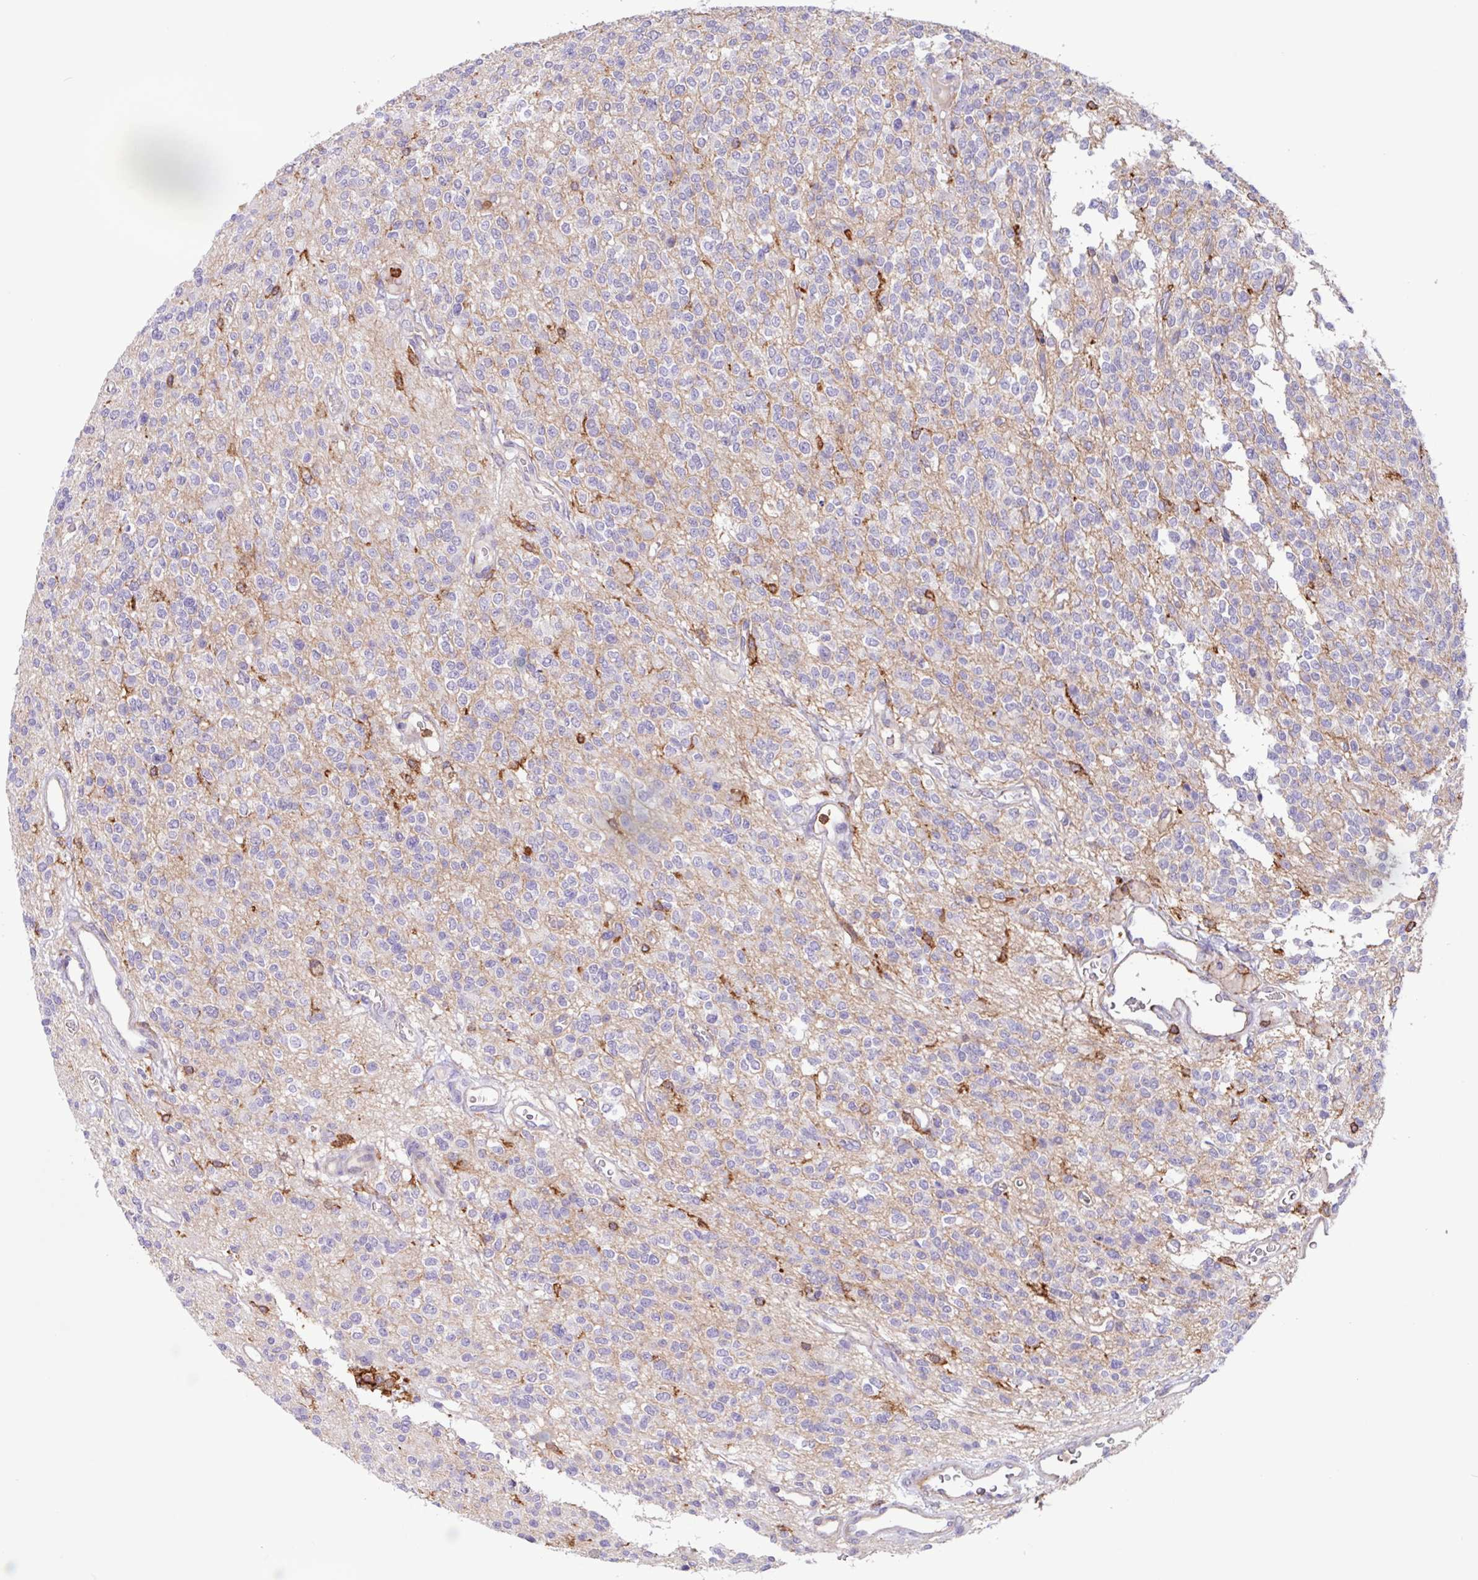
{"staining": {"intensity": "negative", "quantity": "none", "location": "none"}, "tissue": "glioma", "cell_type": "Tumor cells", "image_type": "cancer", "snomed": [{"axis": "morphology", "description": "Glioma, malignant, High grade"}, {"axis": "topography", "description": "Brain"}], "caption": "Immunohistochemistry photomicrograph of human glioma stained for a protein (brown), which exhibits no positivity in tumor cells. (Stains: DAB immunohistochemistry (IHC) with hematoxylin counter stain, Microscopy: brightfield microscopy at high magnification).", "gene": "PPP1R18", "patient": {"sex": "male", "age": 34}}